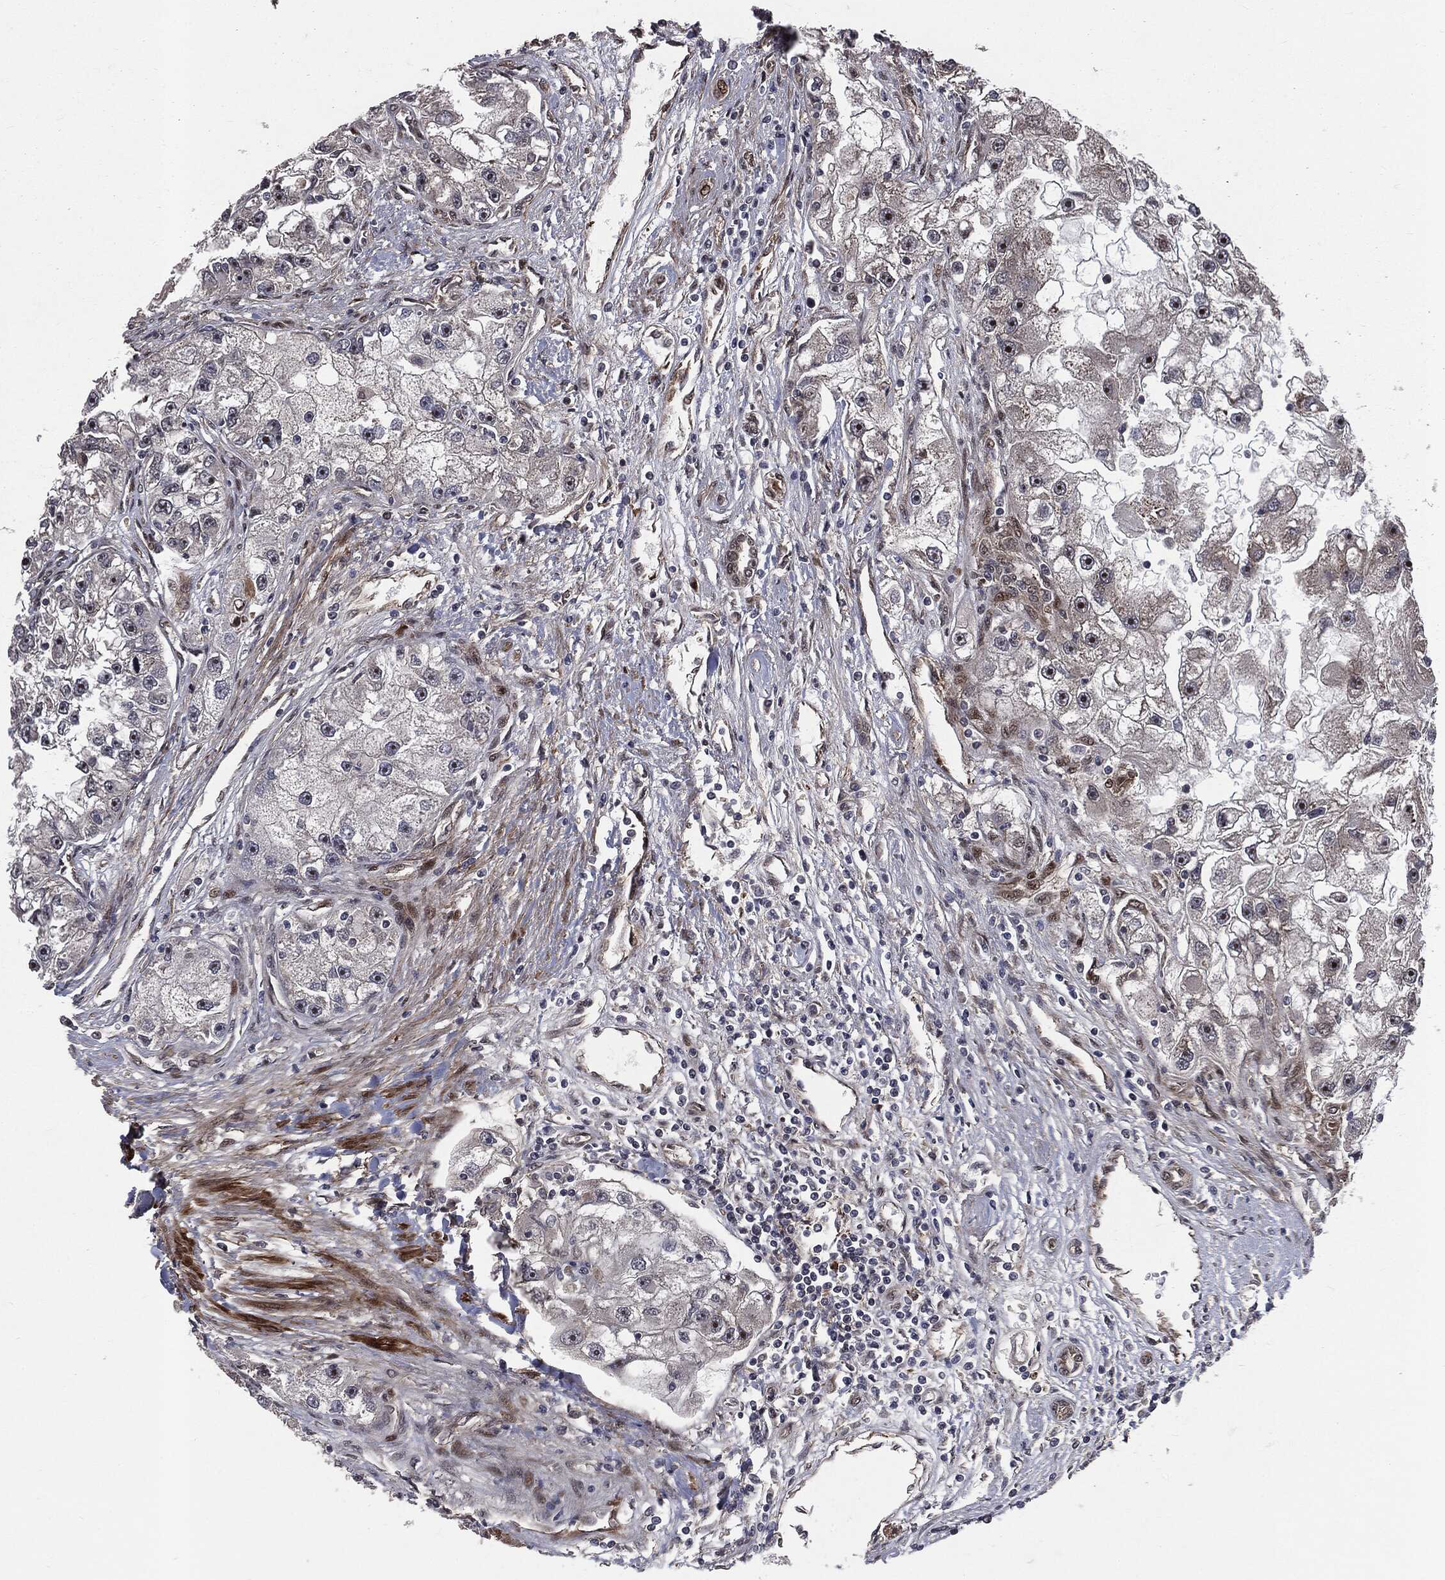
{"staining": {"intensity": "moderate", "quantity": "<25%", "location": "nuclear"}, "tissue": "renal cancer", "cell_type": "Tumor cells", "image_type": "cancer", "snomed": [{"axis": "morphology", "description": "Adenocarcinoma, NOS"}, {"axis": "topography", "description": "Kidney"}], "caption": "This histopathology image demonstrates renal cancer (adenocarcinoma) stained with immunohistochemistry to label a protein in brown. The nuclear of tumor cells show moderate positivity for the protein. Nuclei are counter-stained blue.", "gene": "SMAD4", "patient": {"sex": "male", "age": 63}}